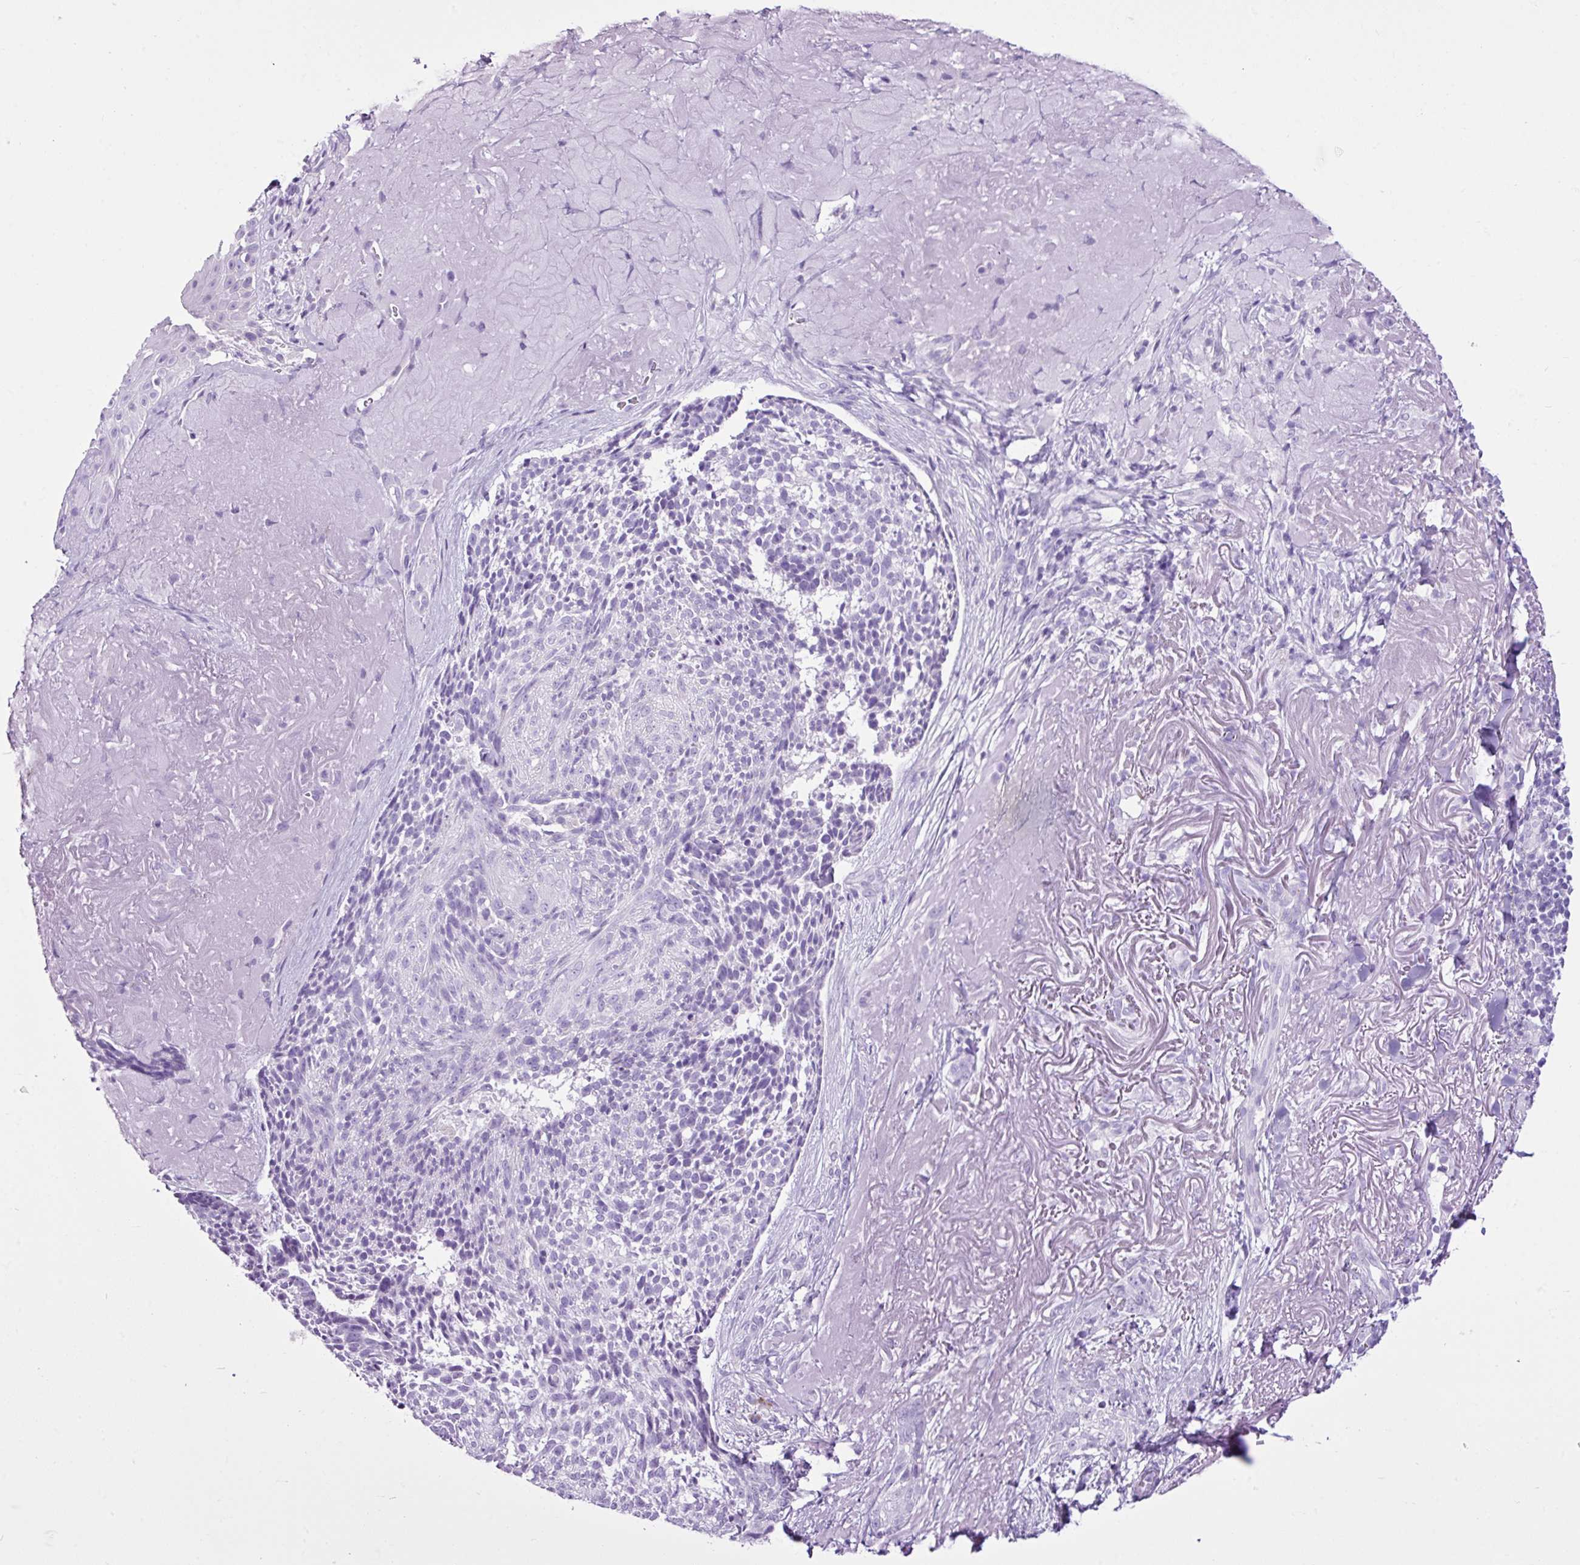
{"staining": {"intensity": "negative", "quantity": "none", "location": "none"}, "tissue": "skin cancer", "cell_type": "Tumor cells", "image_type": "cancer", "snomed": [{"axis": "morphology", "description": "Basal cell carcinoma"}, {"axis": "topography", "description": "Skin"}, {"axis": "topography", "description": "Skin of face"}], "caption": "An IHC histopathology image of skin basal cell carcinoma is shown. There is no staining in tumor cells of skin basal cell carcinoma.", "gene": "LILRB4", "patient": {"sex": "female", "age": 95}}